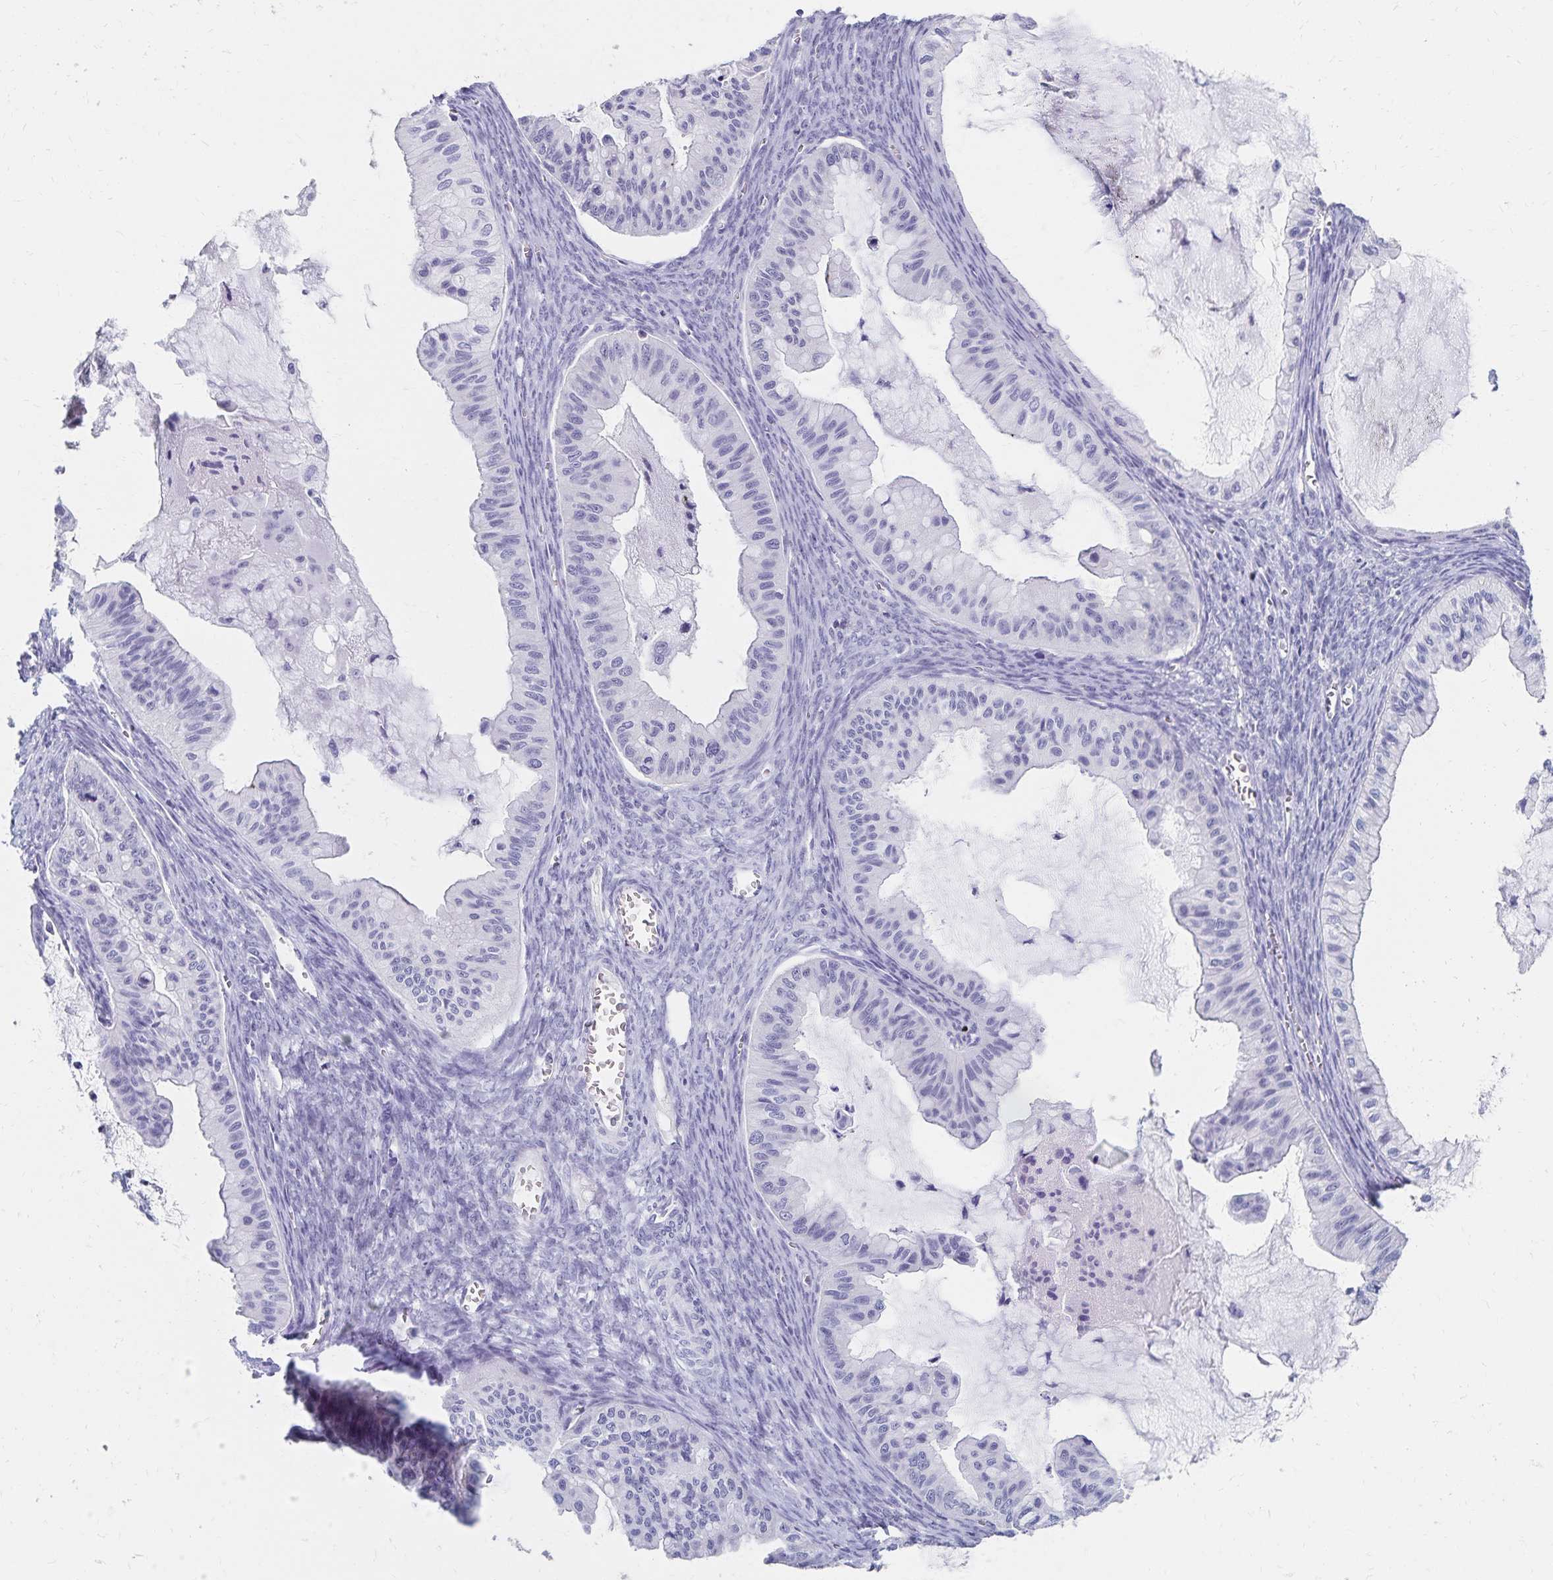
{"staining": {"intensity": "negative", "quantity": "none", "location": "none"}, "tissue": "ovarian cancer", "cell_type": "Tumor cells", "image_type": "cancer", "snomed": [{"axis": "morphology", "description": "Cystadenocarcinoma, mucinous, NOS"}, {"axis": "topography", "description": "Ovary"}], "caption": "High power microscopy histopathology image of an immunohistochemistry histopathology image of ovarian cancer (mucinous cystadenocarcinoma), revealing no significant positivity in tumor cells. (DAB (3,3'-diaminobenzidine) immunohistochemistry visualized using brightfield microscopy, high magnification).", "gene": "C2orf50", "patient": {"sex": "female", "age": 72}}